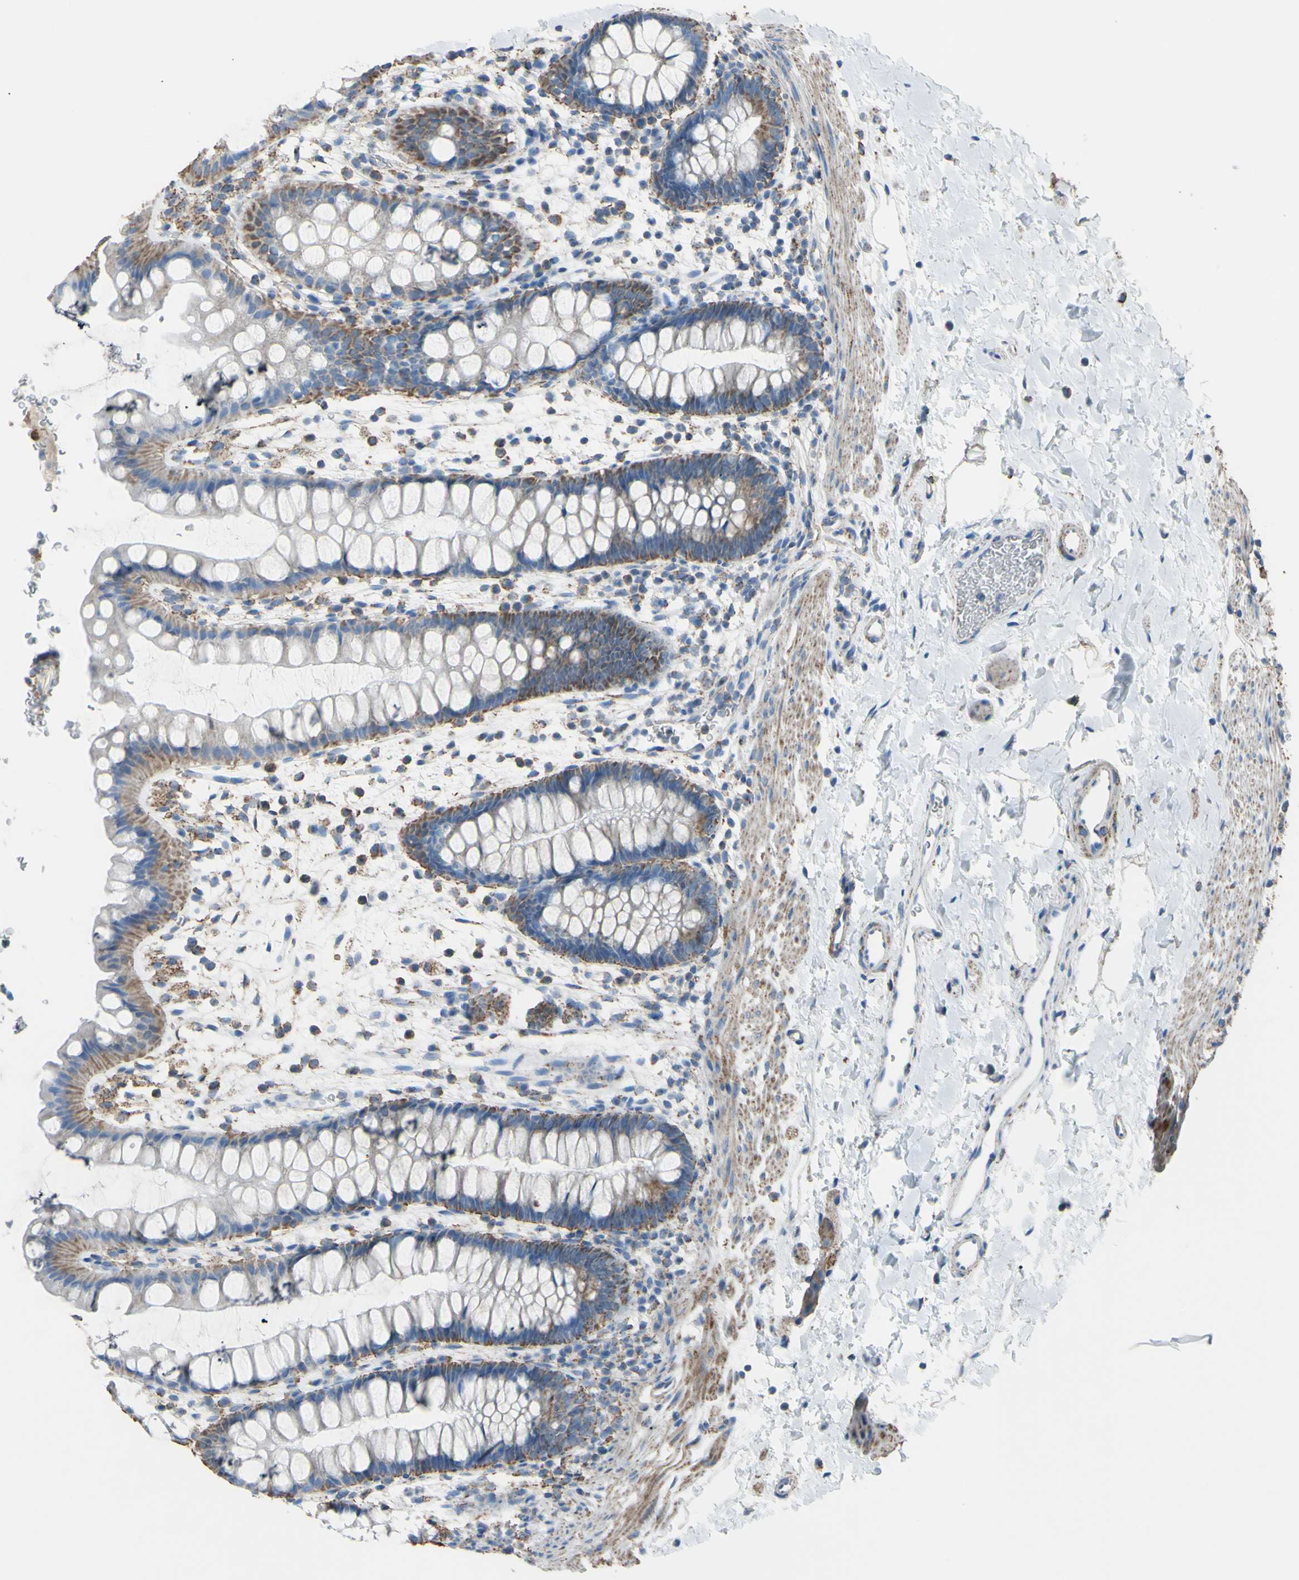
{"staining": {"intensity": "moderate", "quantity": "25%-75%", "location": "cytoplasmic/membranous"}, "tissue": "rectum", "cell_type": "Glandular cells", "image_type": "normal", "snomed": [{"axis": "morphology", "description": "Normal tissue, NOS"}, {"axis": "topography", "description": "Rectum"}], "caption": "Immunohistochemistry of benign rectum exhibits medium levels of moderate cytoplasmic/membranous positivity in about 25%-75% of glandular cells. (DAB (3,3'-diaminobenzidine) IHC with brightfield microscopy, high magnification).", "gene": "CMKLR2", "patient": {"sex": "female", "age": 24}}